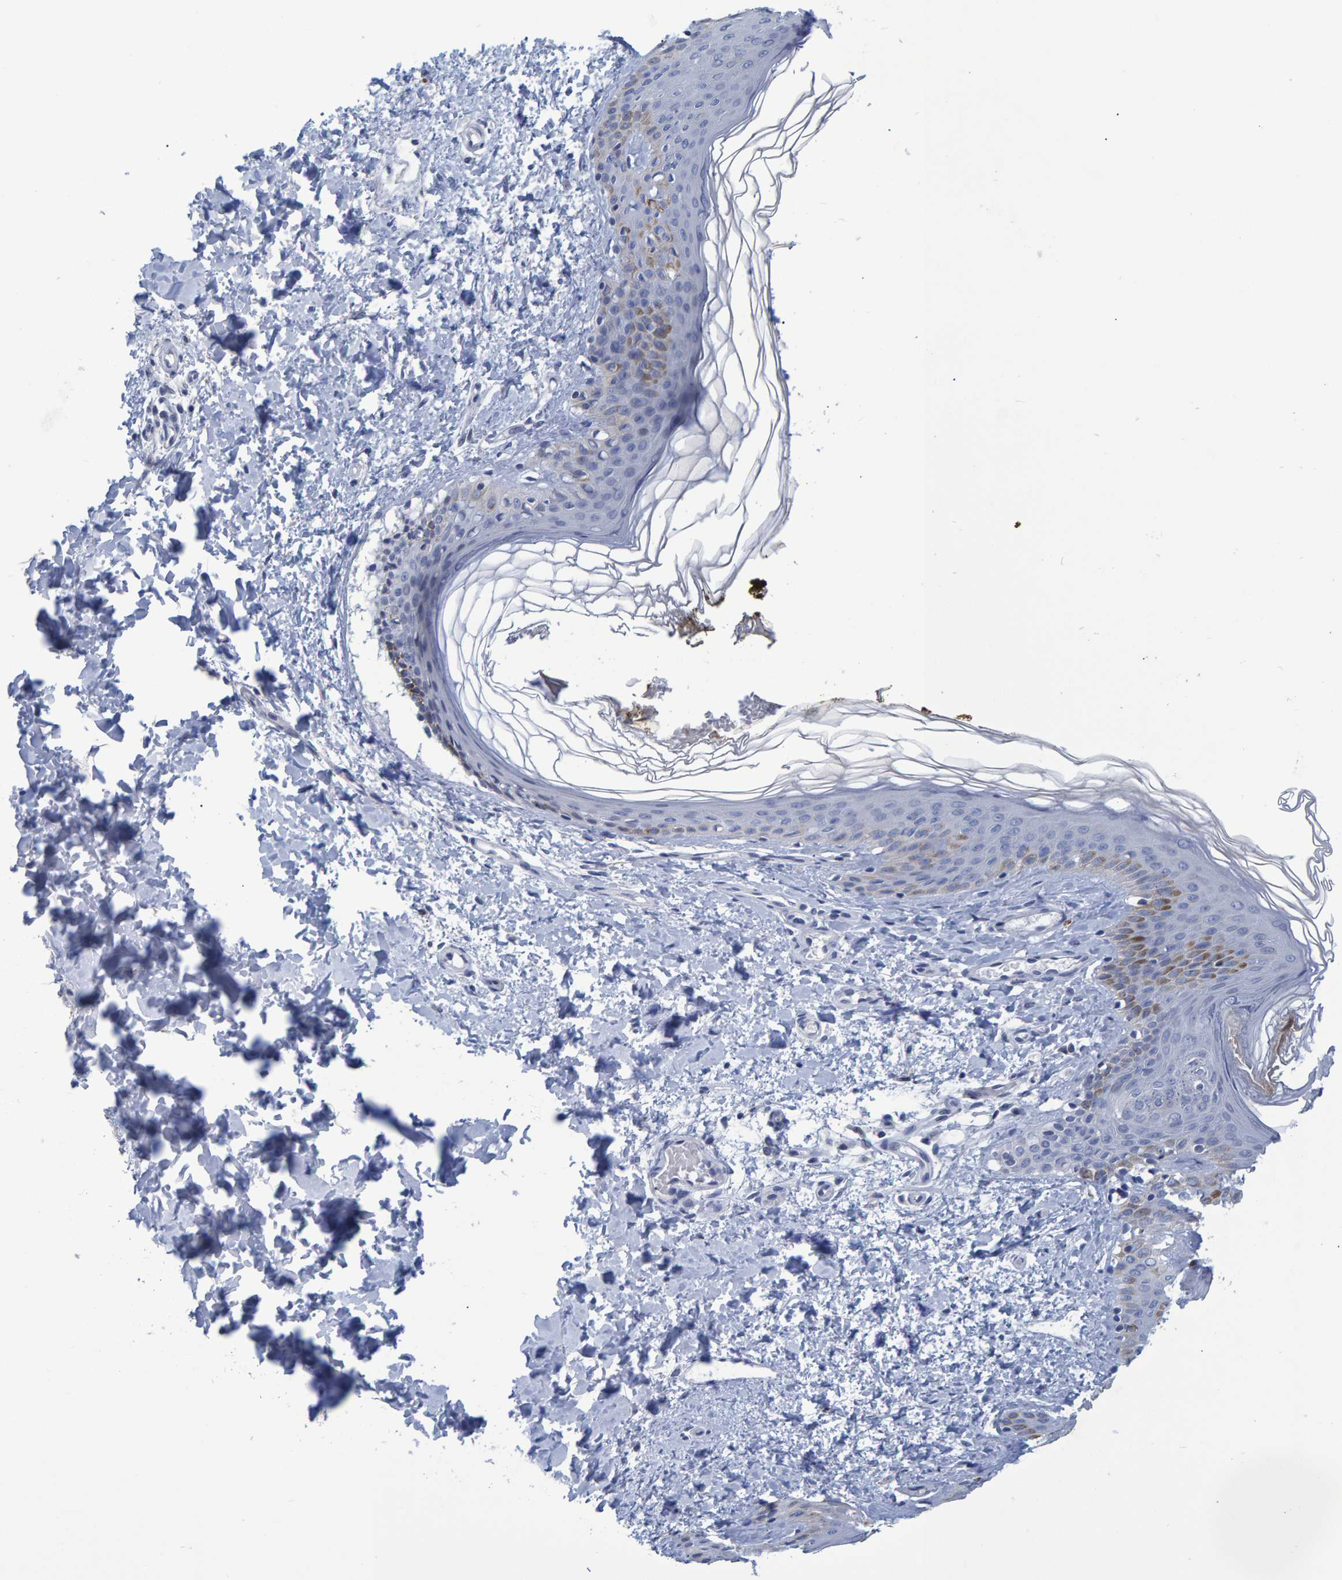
{"staining": {"intensity": "negative", "quantity": "none", "location": "none"}, "tissue": "skin", "cell_type": "Fibroblasts", "image_type": "normal", "snomed": [{"axis": "morphology", "description": "Normal tissue, NOS"}, {"axis": "morphology", "description": "Neoplasm, benign, NOS"}, {"axis": "topography", "description": "Skin"}, {"axis": "topography", "description": "Soft tissue"}], "caption": "High power microscopy histopathology image of an IHC micrograph of normal skin, revealing no significant positivity in fibroblasts.", "gene": "PROCA1", "patient": {"sex": "male", "age": 26}}